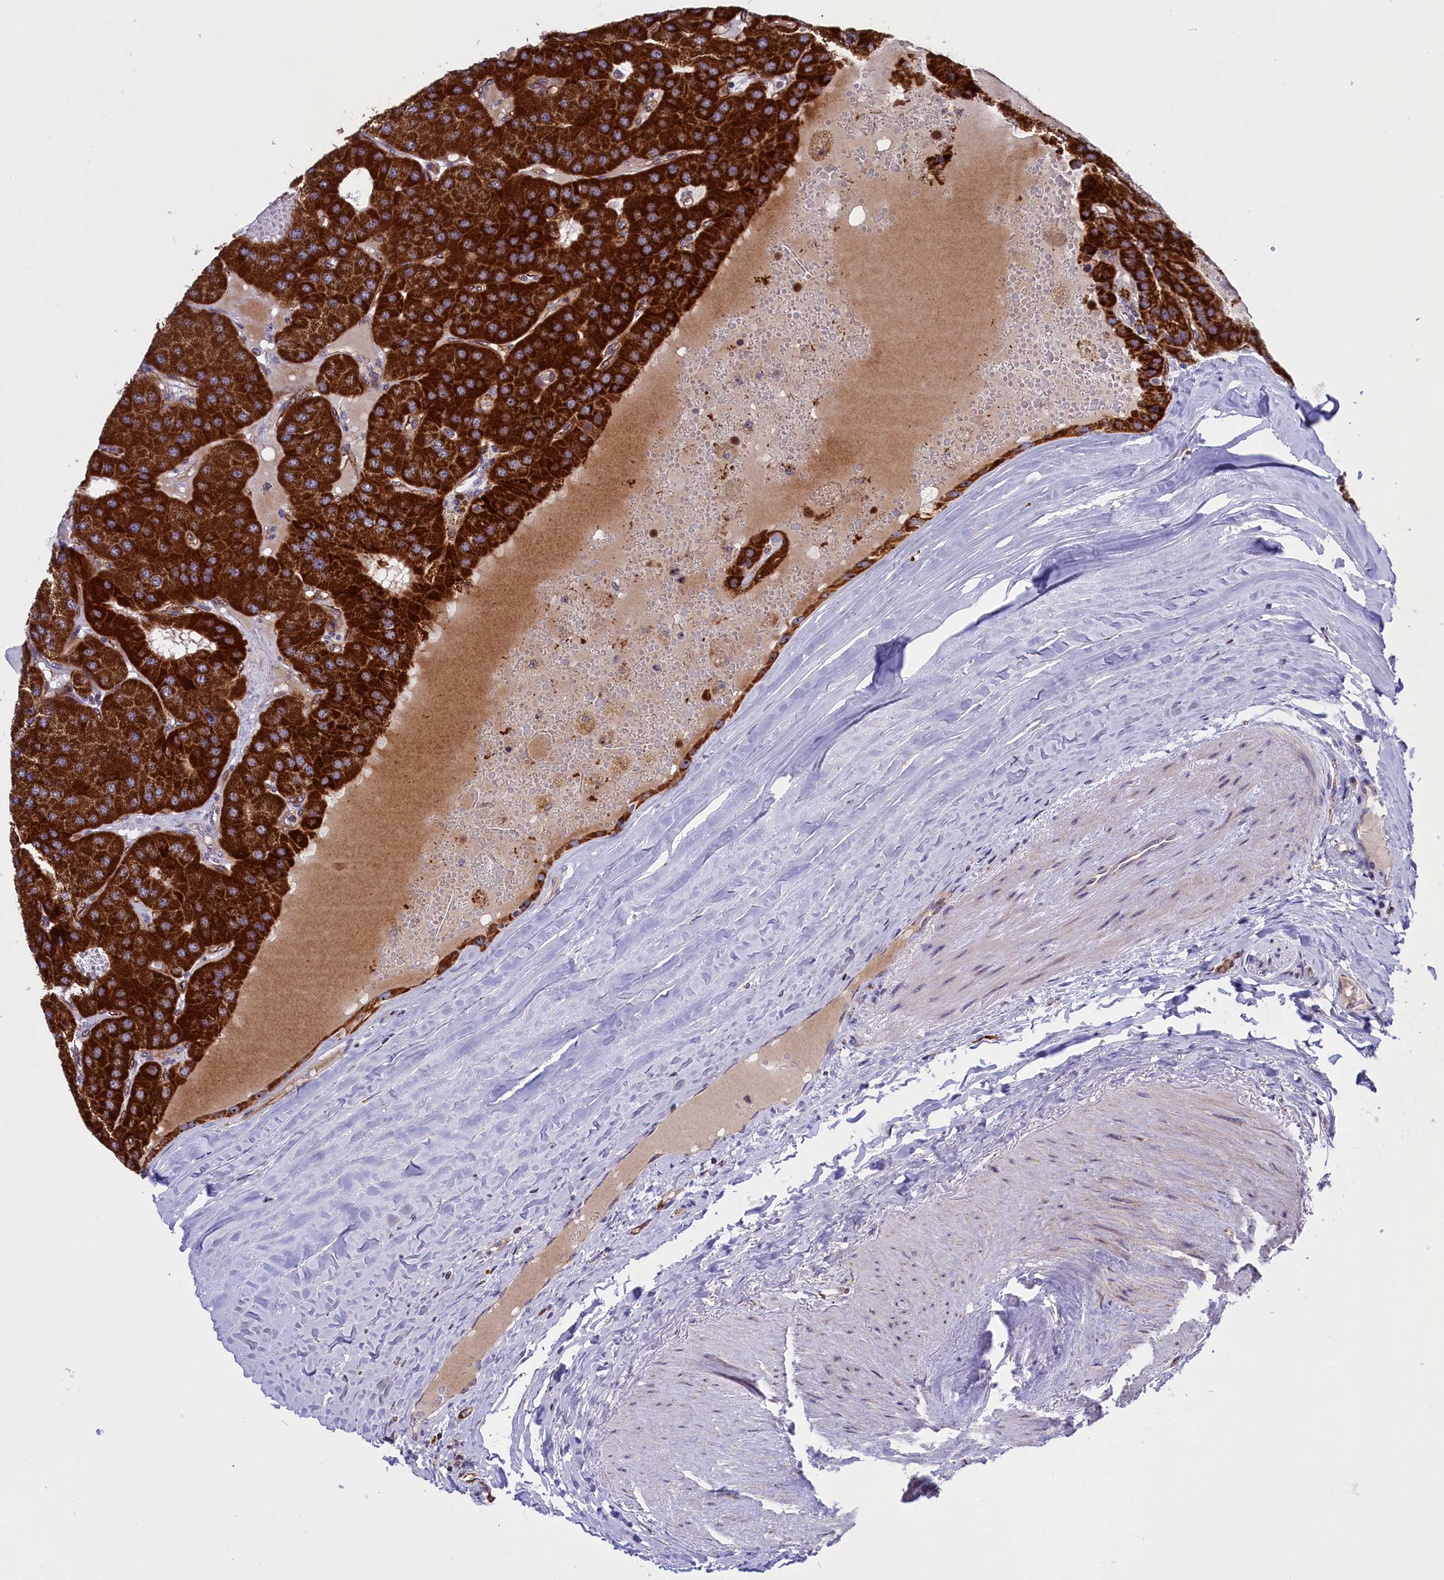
{"staining": {"intensity": "strong", "quantity": ">75%", "location": "cytoplasmic/membranous"}, "tissue": "parathyroid gland", "cell_type": "Glandular cells", "image_type": "normal", "snomed": [{"axis": "morphology", "description": "Normal tissue, NOS"}, {"axis": "morphology", "description": "Adenoma, NOS"}, {"axis": "topography", "description": "Parathyroid gland"}], "caption": "Strong cytoplasmic/membranous expression for a protein is appreciated in approximately >75% of glandular cells of normal parathyroid gland using immunohistochemistry.", "gene": "MPND", "patient": {"sex": "female", "age": 86}}